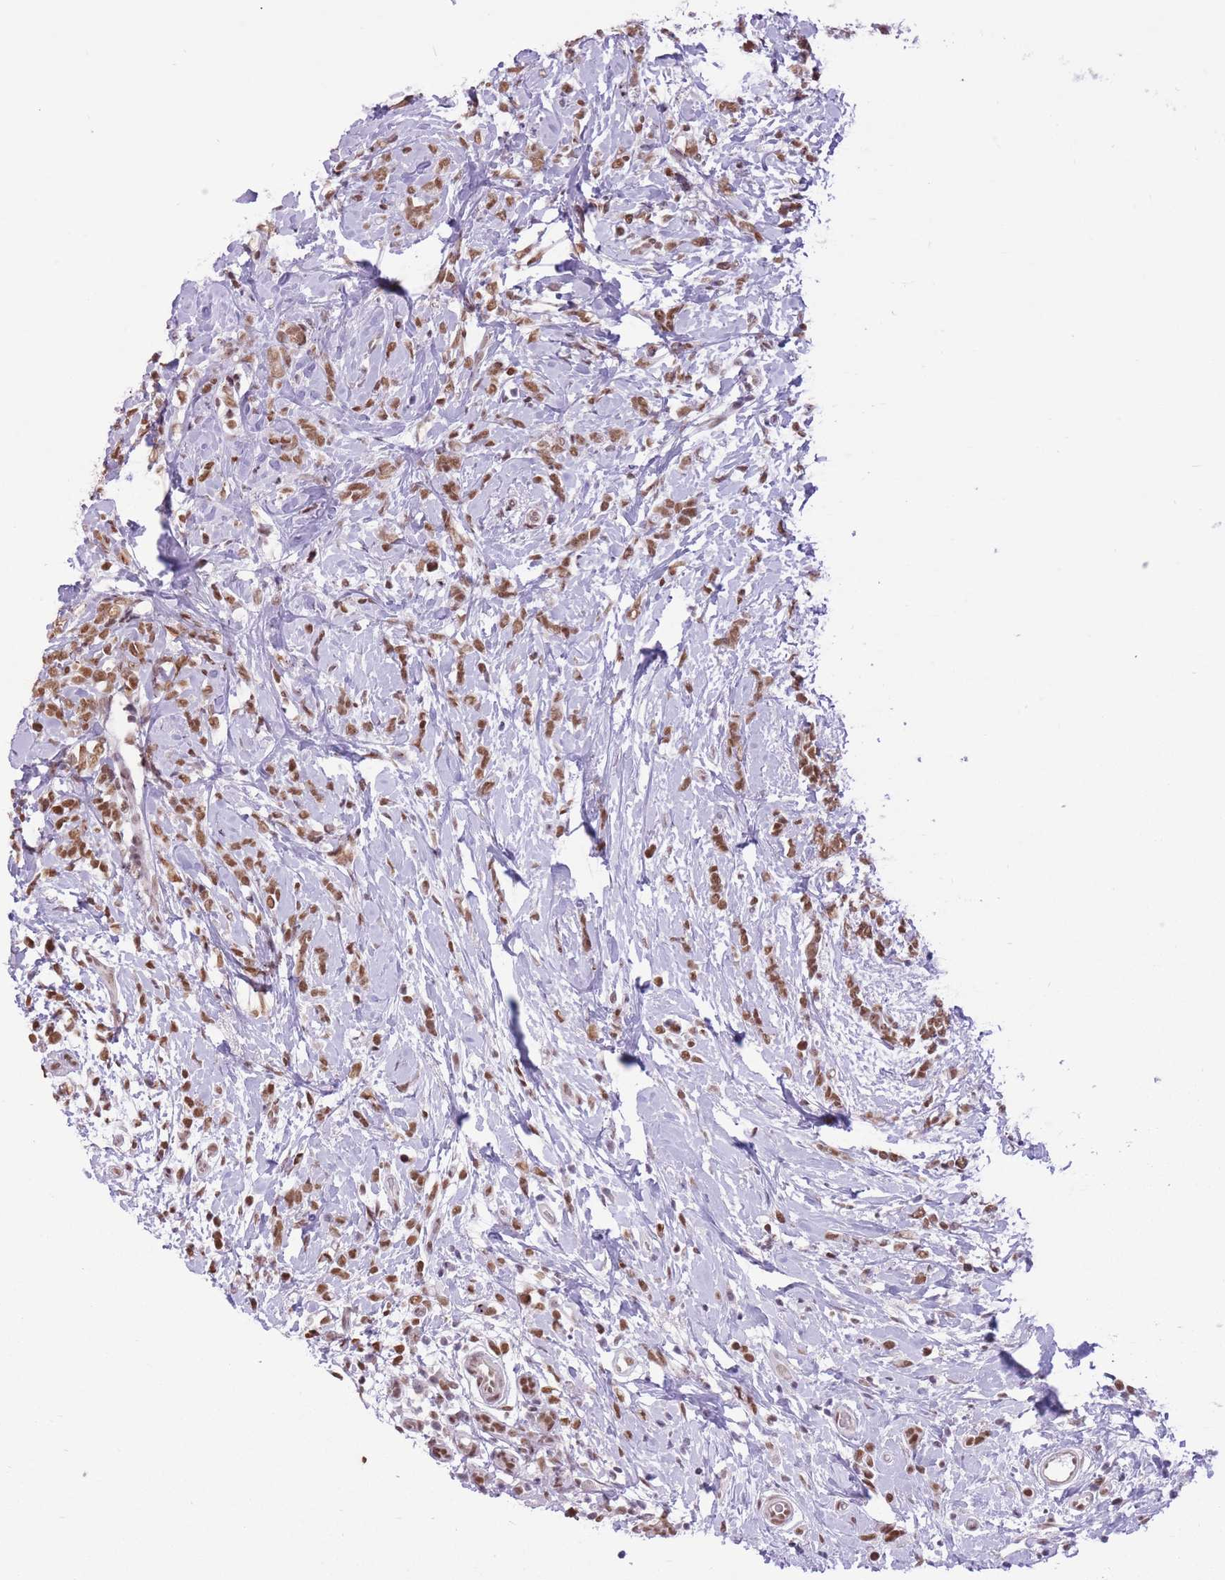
{"staining": {"intensity": "moderate", "quantity": ">75%", "location": "nuclear"}, "tissue": "breast cancer", "cell_type": "Tumor cells", "image_type": "cancer", "snomed": [{"axis": "morphology", "description": "Lobular carcinoma"}, {"axis": "topography", "description": "Breast"}], "caption": "The micrograph reveals a brown stain indicating the presence of a protein in the nuclear of tumor cells in lobular carcinoma (breast).", "gene": "ZBED5", "patient": {"sex": "female", "age": 58}}